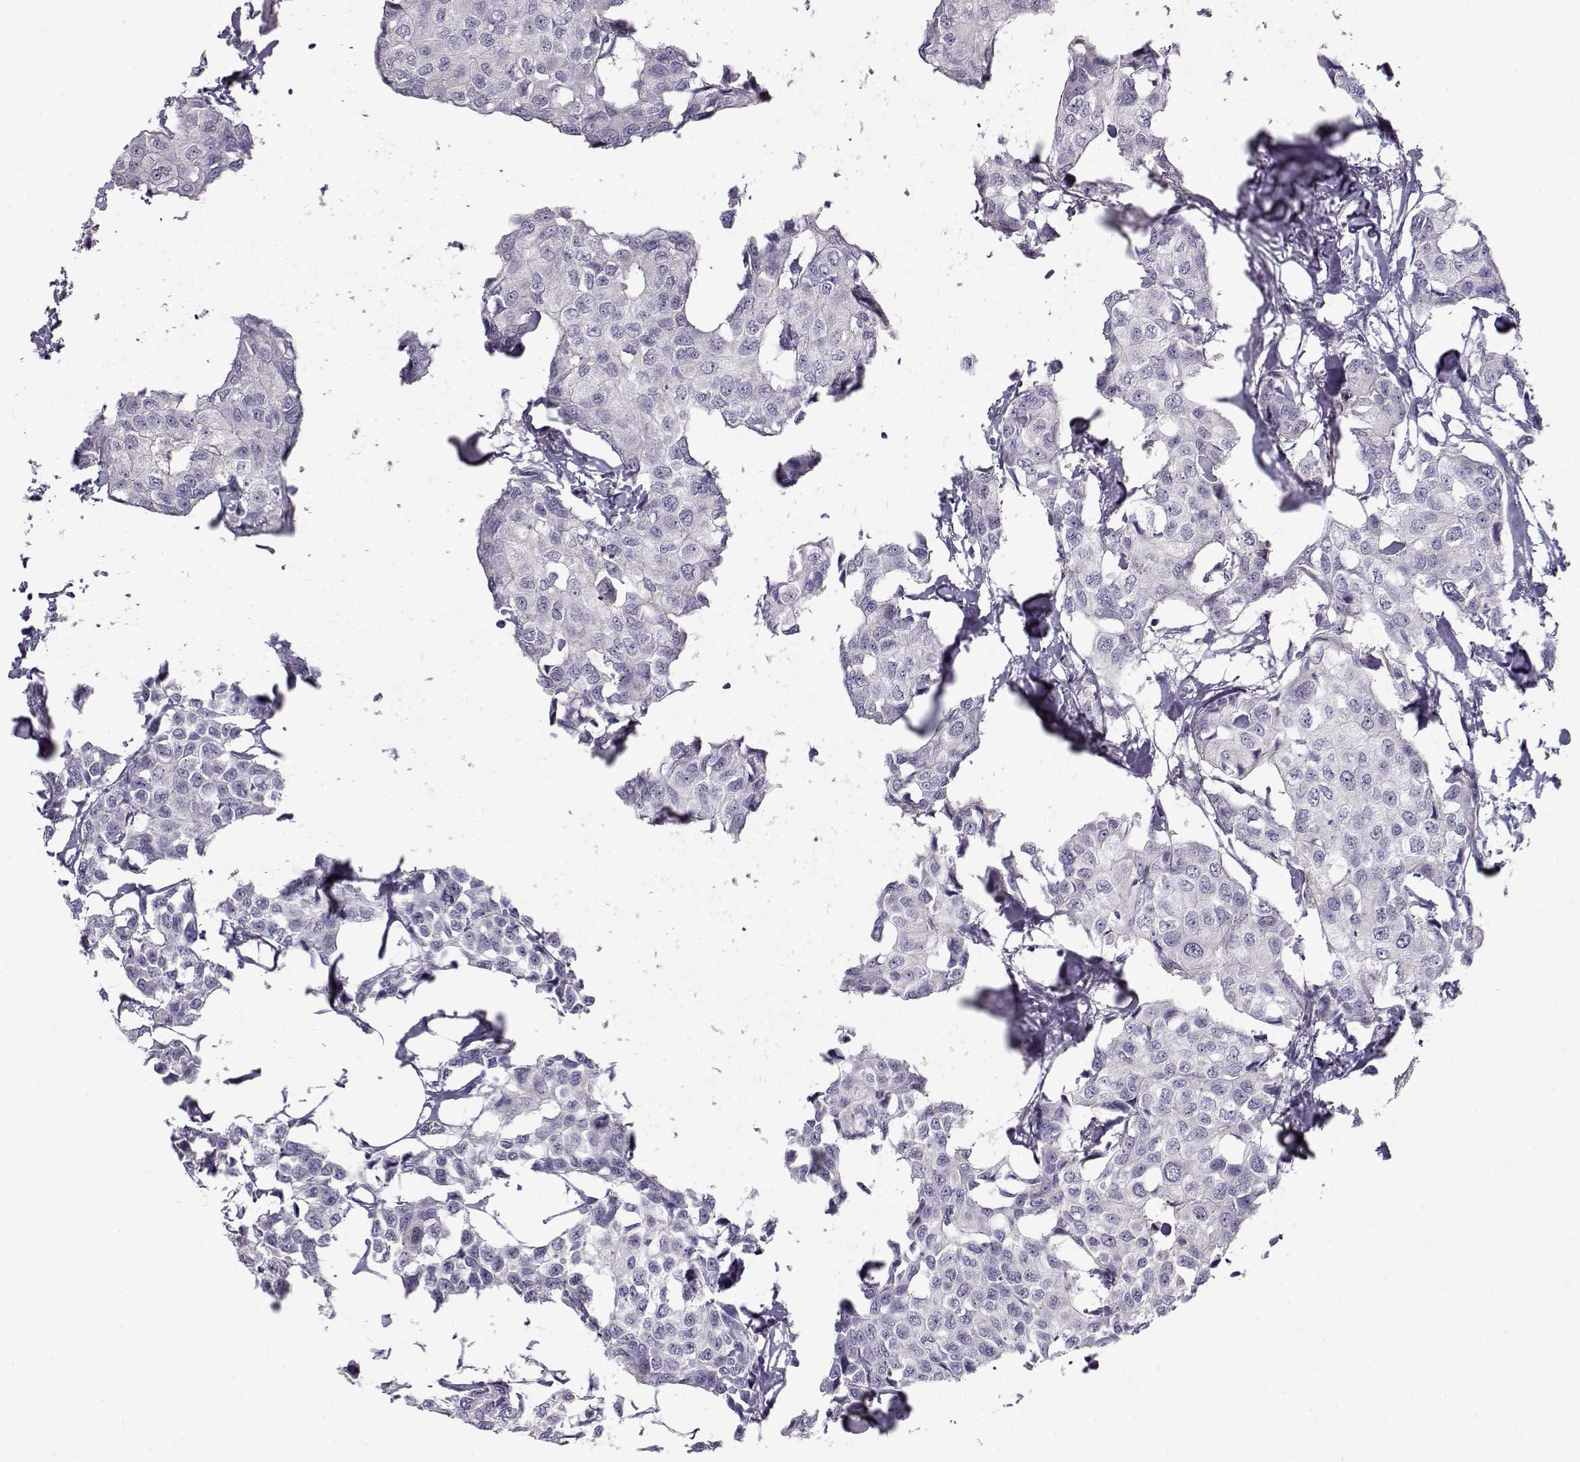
{"staining": {"intensity": "negative", "quantity": "none", "location": "none"}, "tissue": "breast cancer", "cell_type": "Tumor cells", "image_type": "cancer", "snomed": [{"axis": "morphology", "description": "Duct carcinoma"}, {"axis": "topography", "description": "Breast"}], "caption": "Breast invasive ductal carcinoma stained for a protein using immunohistochemistry (IHC) demonstrates no staining tumor cells.", "gene": "GRK1", "patient": {"sex": "female", "age": 80}}